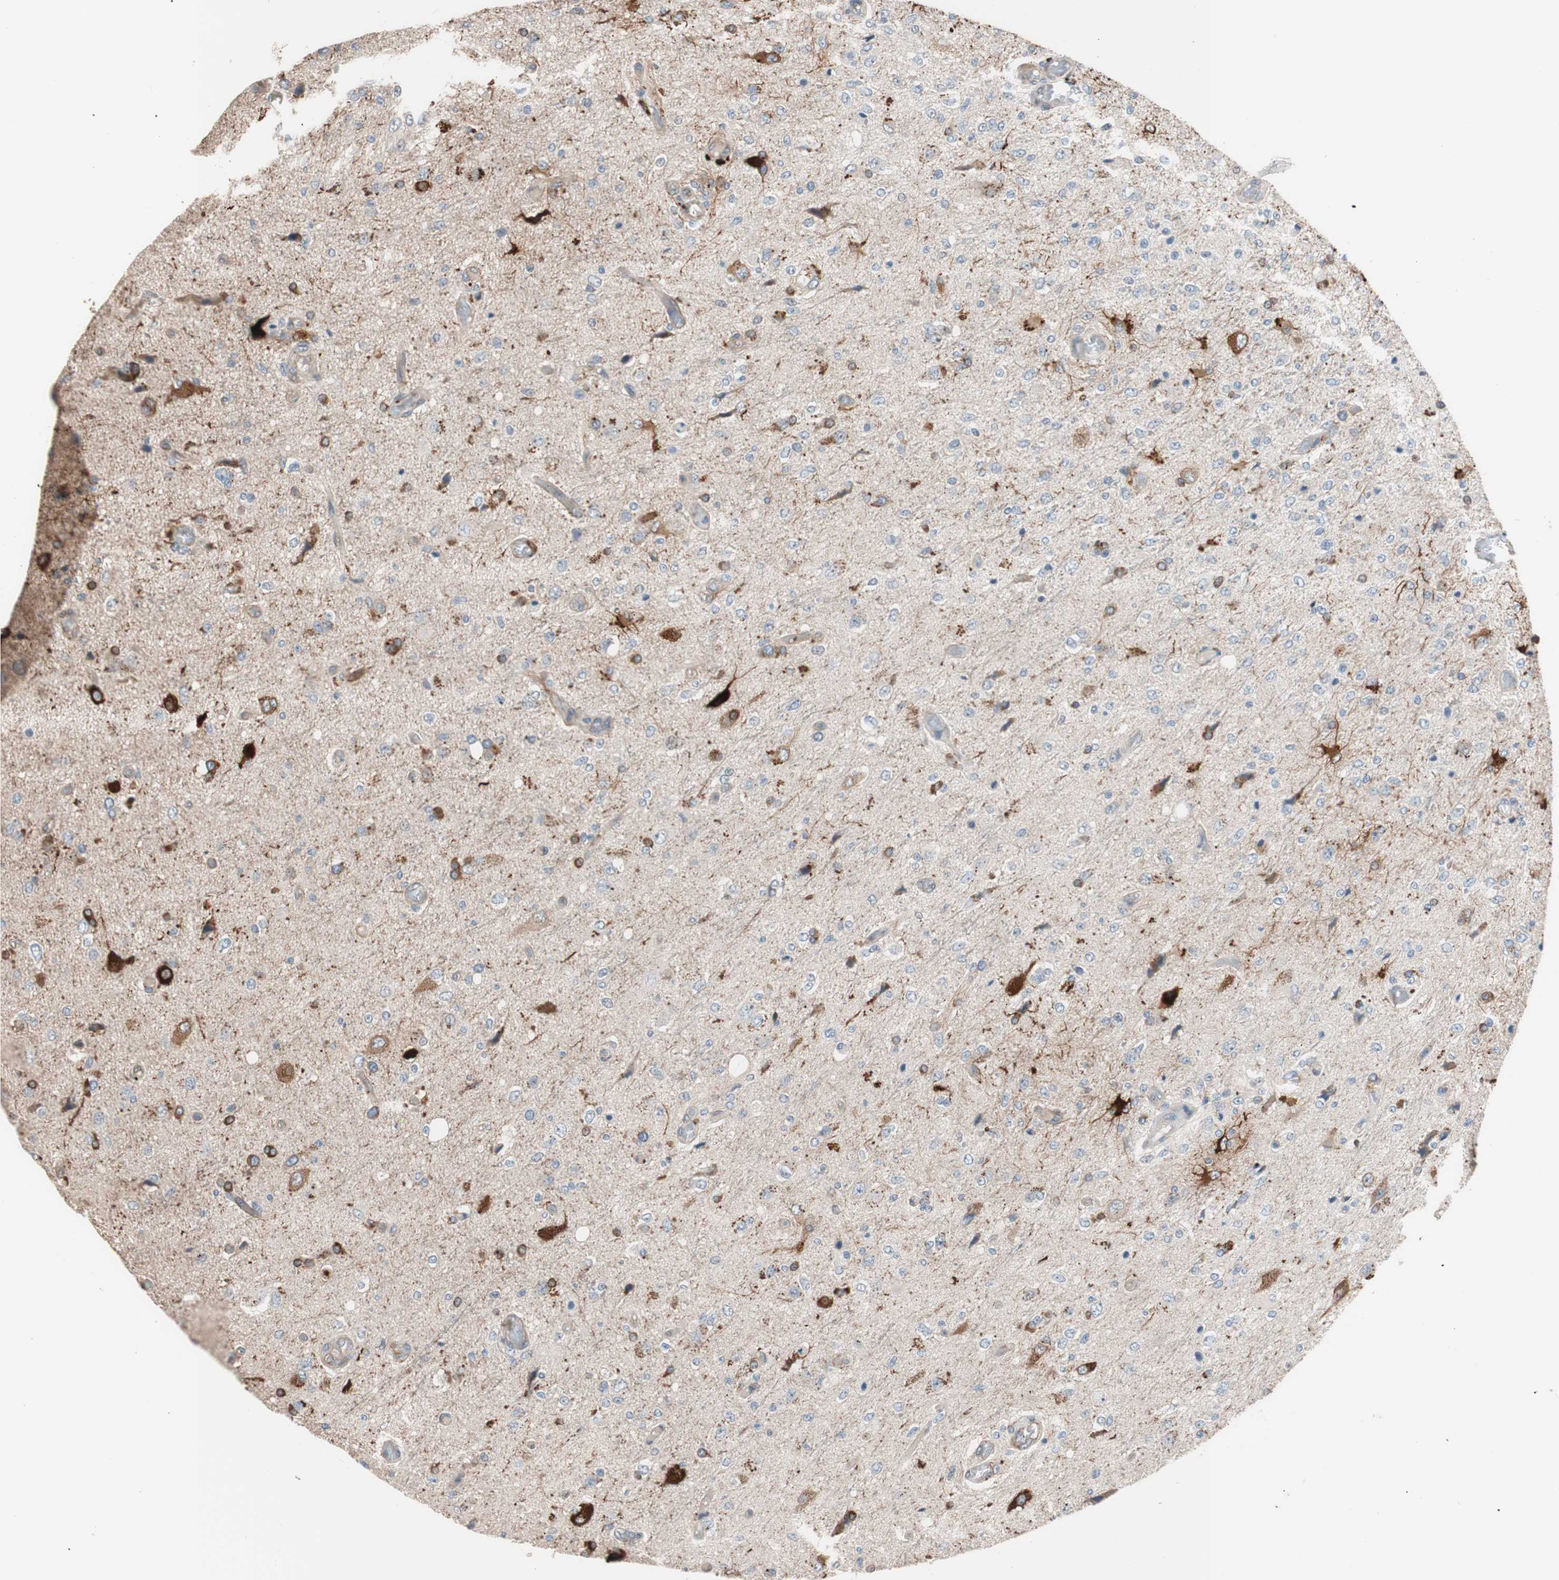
{"staining": {"intensity": "moderate", "quantity": "<25%", "location": "cytoplasmic/membranous"}, "tissue": "glioma", "cell_type": "Tumor cells", "image_type": "cancer", "snomed": [{"axis": "morphology", "description": "Normal tissue, NOS"}, {"axis": "morphology", "description": "Glioma, malignant, High grade"}, {"axis": "topography", "description": "Cerebral cortex"}], "caption": "This photomicrograph exhibits immunohistochemistry (IHC) staining of human glioma, with low moderate cytoplasmic/membranous positivity in approximately <25% of tumor cells.", "gene": "SMG1", "patient": {"sex": "male", "age": 77}}